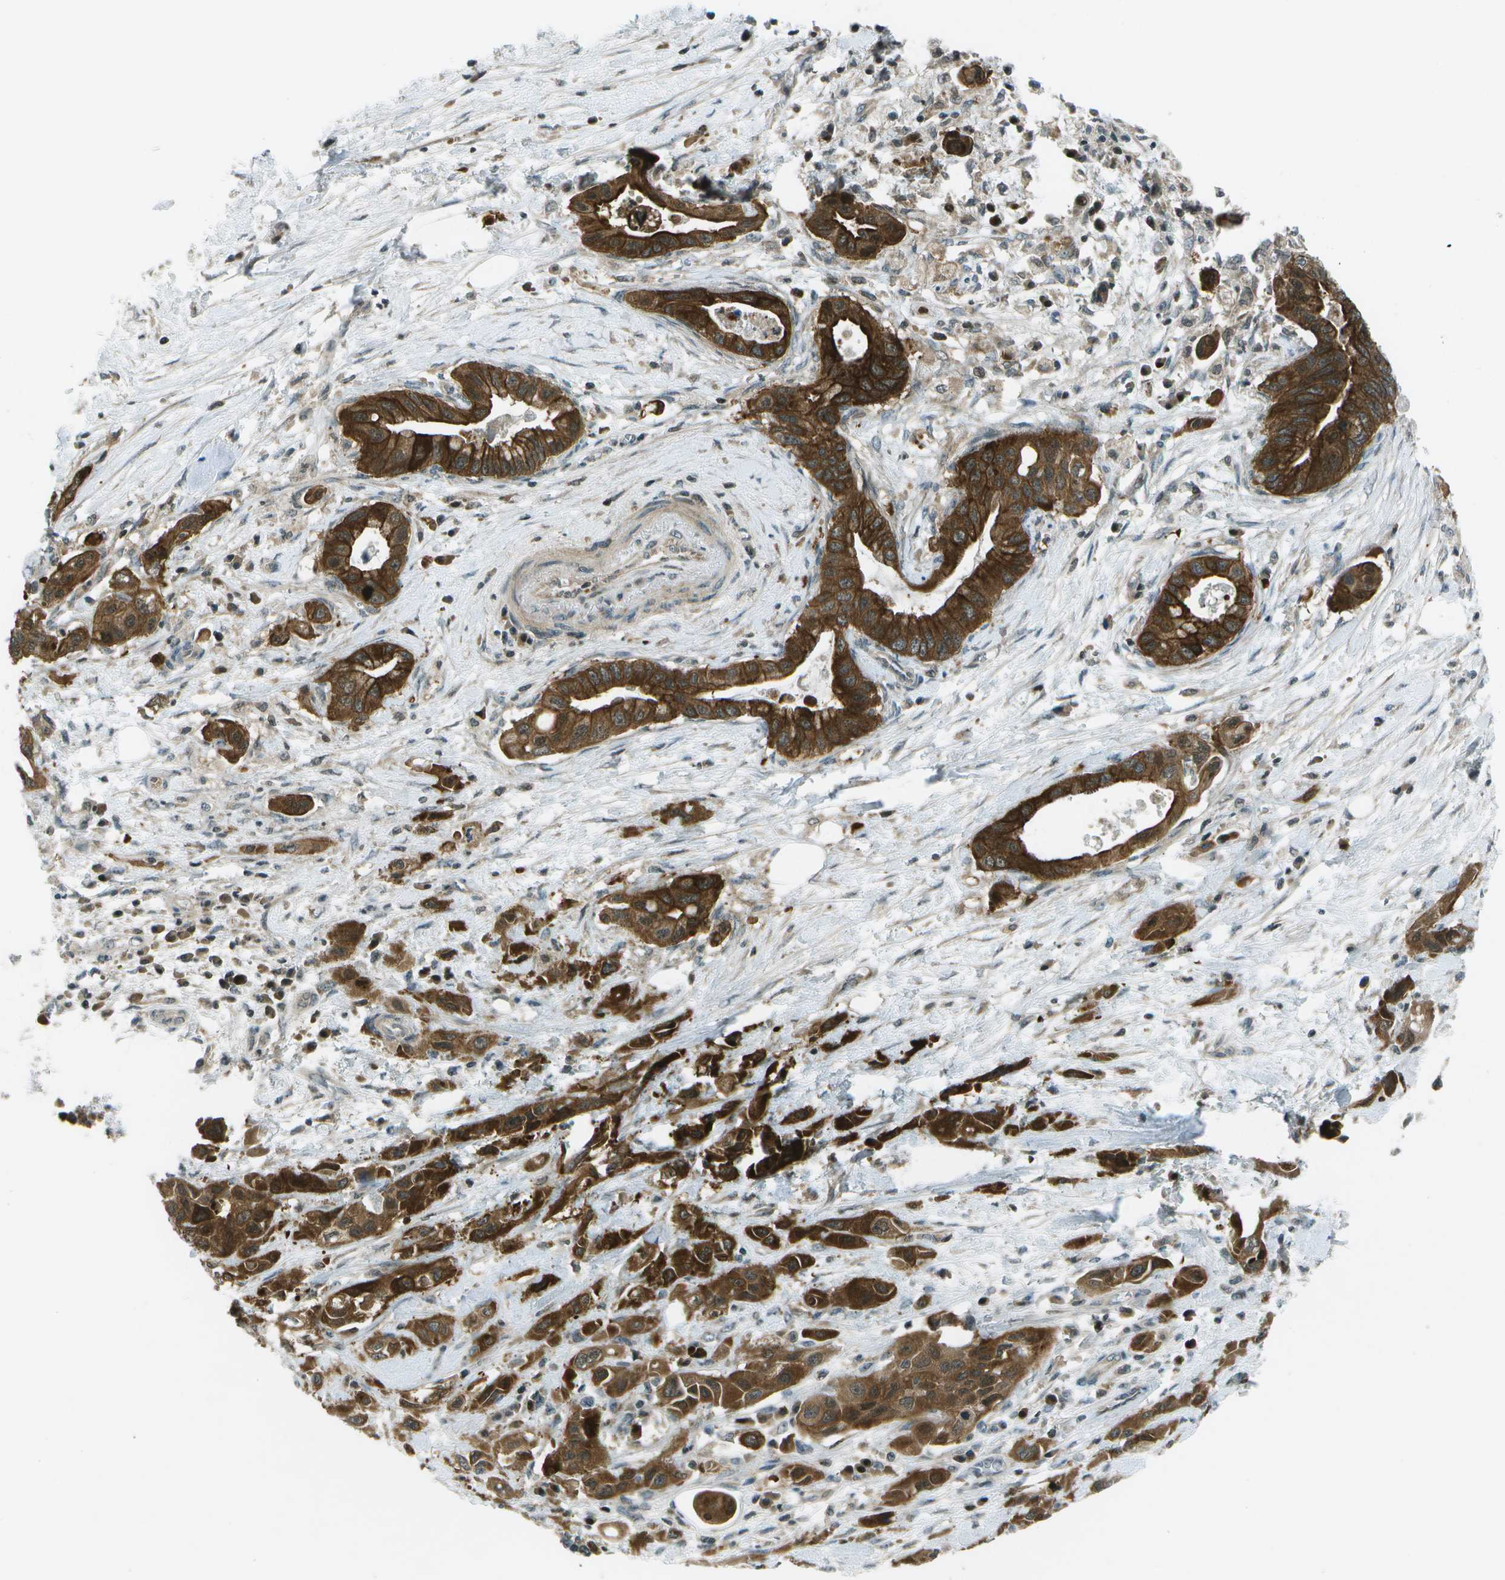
{"staining": {"intensity": "strong", "quantity": ">75%", "location": "cytoplasmic/membranous"}, "tissue": "pancreatic cancer", "cell_type": "Tumor cells", "image_type": "cancer", "snomed": [{"axis": "morphology", "description": "Adenocarcinoma, NOS"}, {"axis": "topography", "description": "Pancreas"}], "caption": "Protein positivity by immunohistochemistry reveals strong cytoplasmic/membranous staining in approximately >75% of tumor cells in pancreatic adenocarcinoma.", "gene": "TMEM19", "patient": {"sex": "female", "age": 73}}